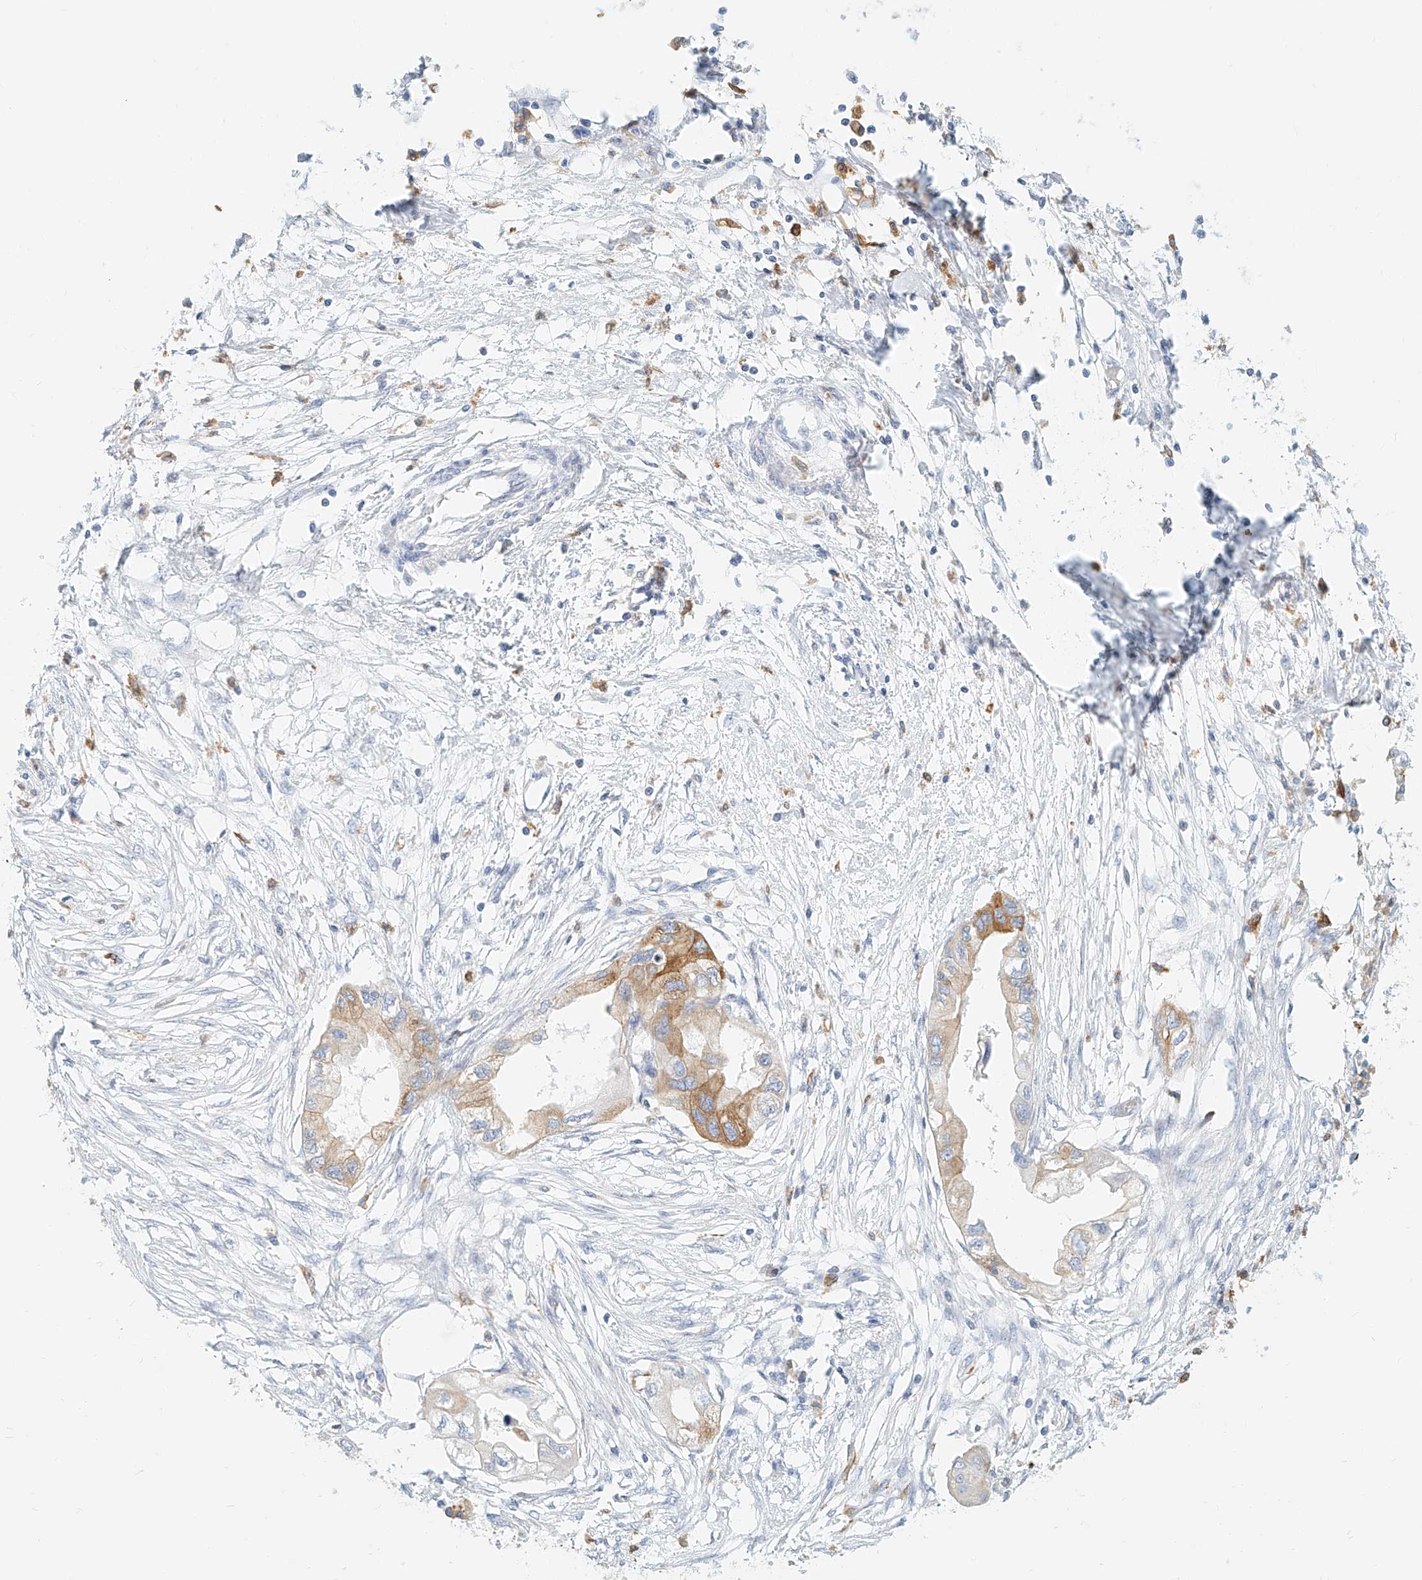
{"staining": {"intensity": "moderate", "quantity": "<25%", "location": "cytoplasmic/membranous"}, "tissue": "endometrial cancer", "cell_type": "Tumor cells", "image_type": "cancer", "snomed": [{"axis": "morphology", "description": "Adenocarcinoma, NOS"}, {"axis": "morphology", "description": "Adenocarcinoma, metastatic, NOS"}, {"axis": "topography", "description": "Adipose tissue"}, {"axis": "topography", "description": "Endometrium"}], "caption": "About <25% of tumor cells in endometrial metastatic adenocarcinoma display moderate cytoplasmic/membranous protein staining as visualized by brown immunohistochemical staining.", "gene": "DHRS7", "patient": {"sex": "female", "age": 67}}